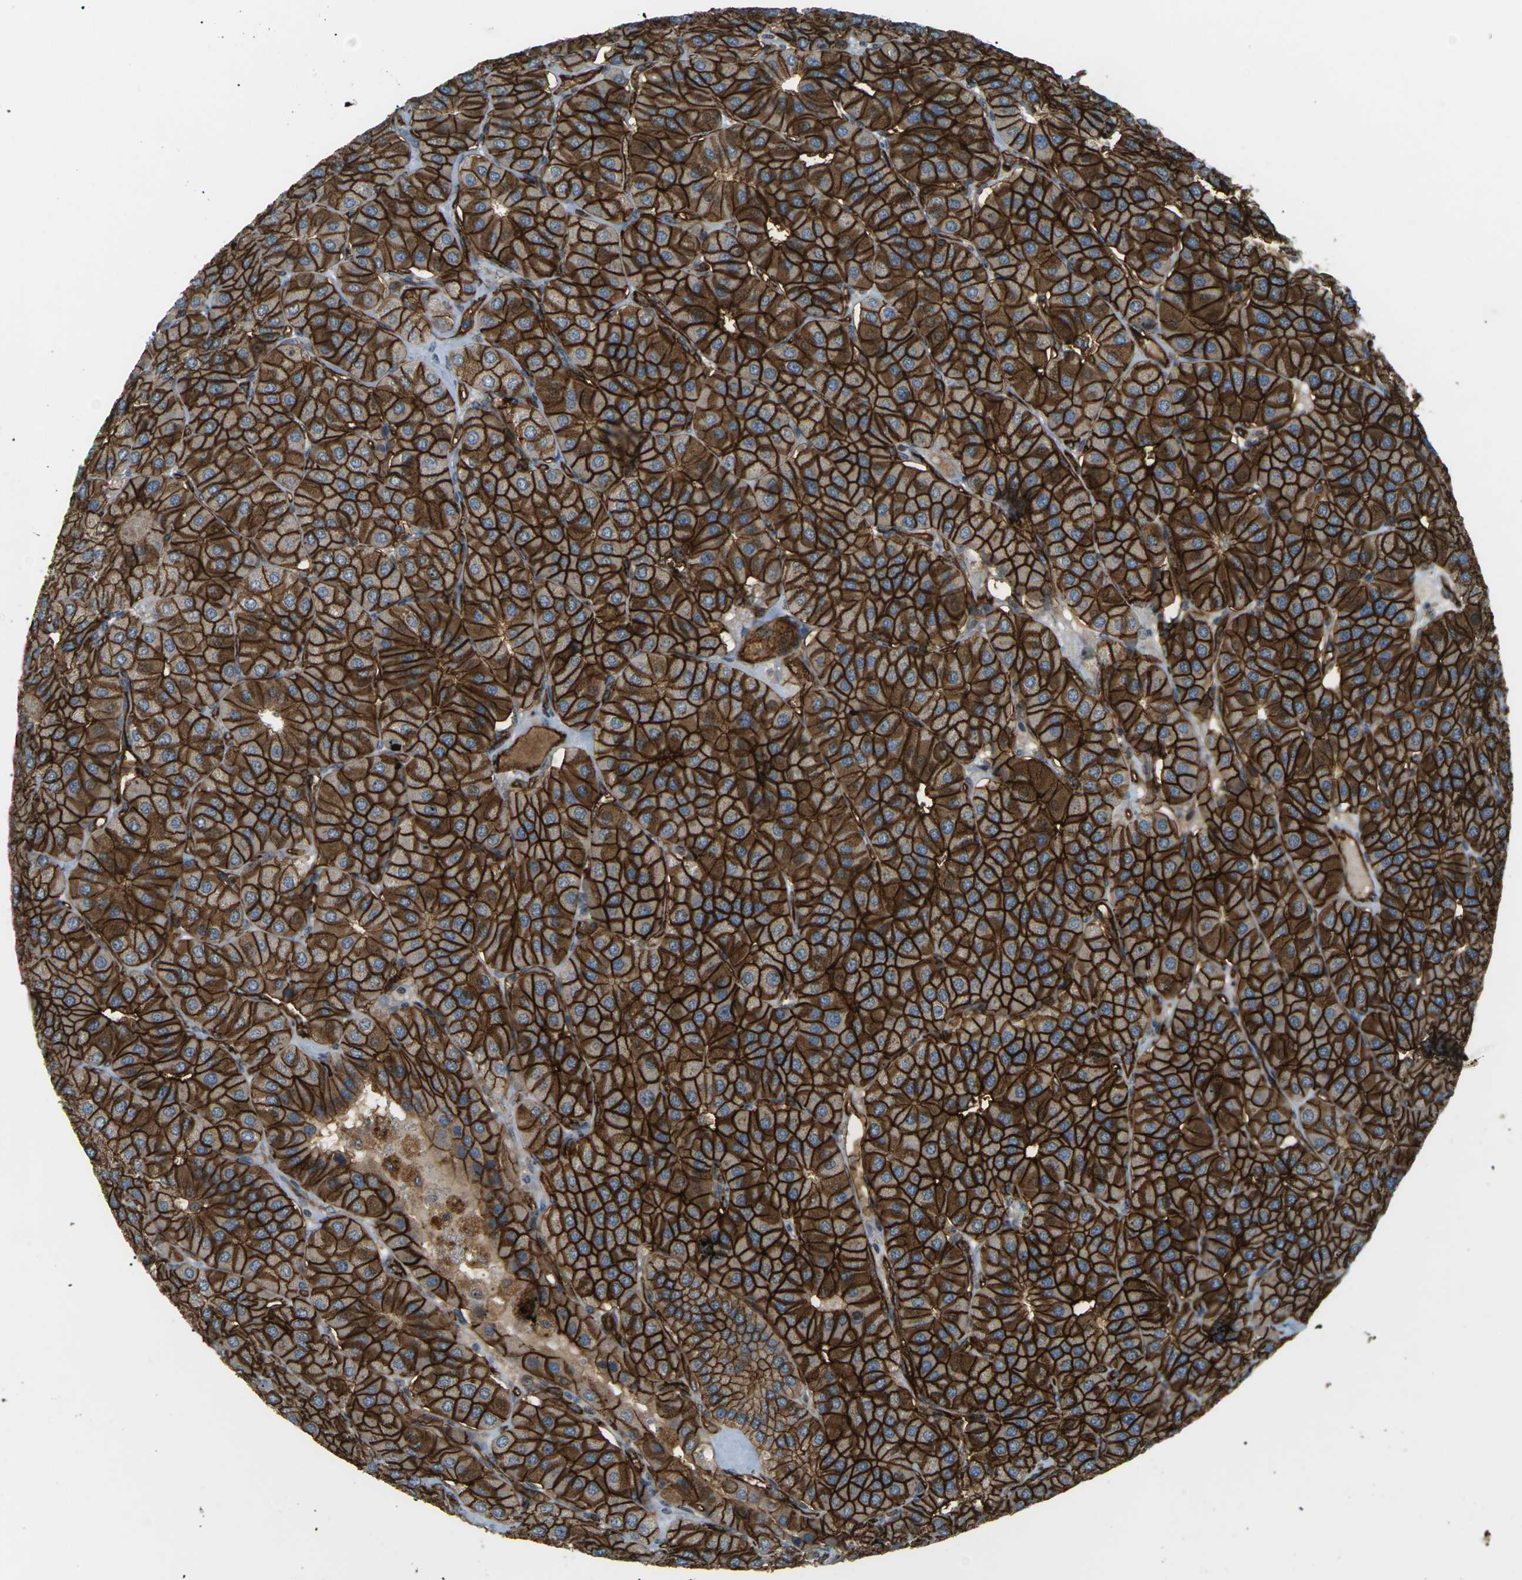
{"staining": {"intensity": "strong", "quantity": ">75%", "location": "cytoplasmic/membranous"}, "tissue": "parathyroid gland", "cell_type": "Glandular cells", "image_type": "normal", "snomed": [{"axis": "morphology", "description": "Normal tissue, NOS"}, {"axis": "morphology", "description": "Adenoma, NOS"}, {"axis": "topography", "description": "Parathyroid gland"}], "caption": "Immunohistochemical staining of normal human parathyroid gland exhibits strong cytoplasmic/membranous protein expression in about >75% of glandular cells. The staining was performed using DAB to visualize the protein expression in brown, while the nuclei were stained in blue with hematoxylin (Magnification: 20x).", "gene": "S1PR1", "patient": {"sex": "female", "age": 86}}